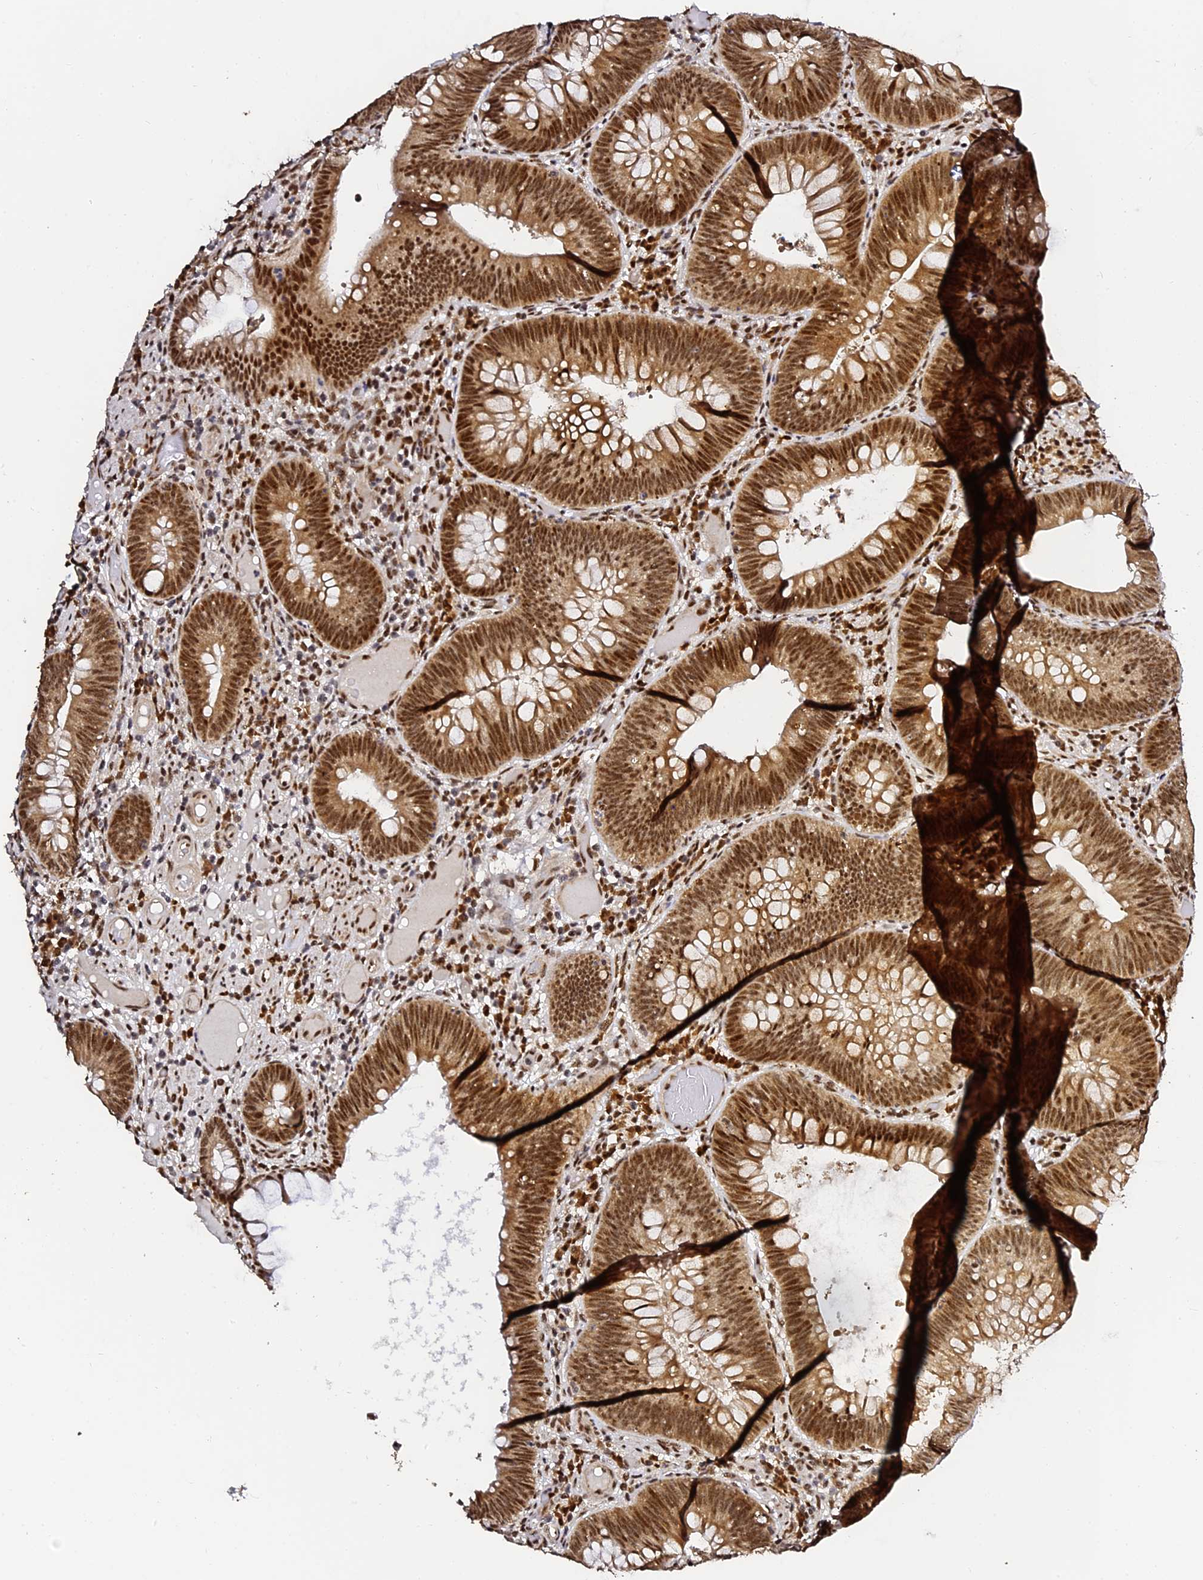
{"staining": {"intensity": "moderate", "quantity": ">75%", "location": "nuclear"}, "tissue": "colorectal cancer", "cell_type": "Tumor cells", "image_type": "cancer", "snomed": [{"axis": "morphology", "description": "Adenocarcinoma, NOS"}, {"axis": "topography", "description": "Rectum"}], "caption": "Colorectal adenocarcinoma stained with IHC demonstrates moderate nuclear positivity in about >75% of tumor cells.", "gene": "MCRS1", "patient": {"sex": "female", "age": 75}}